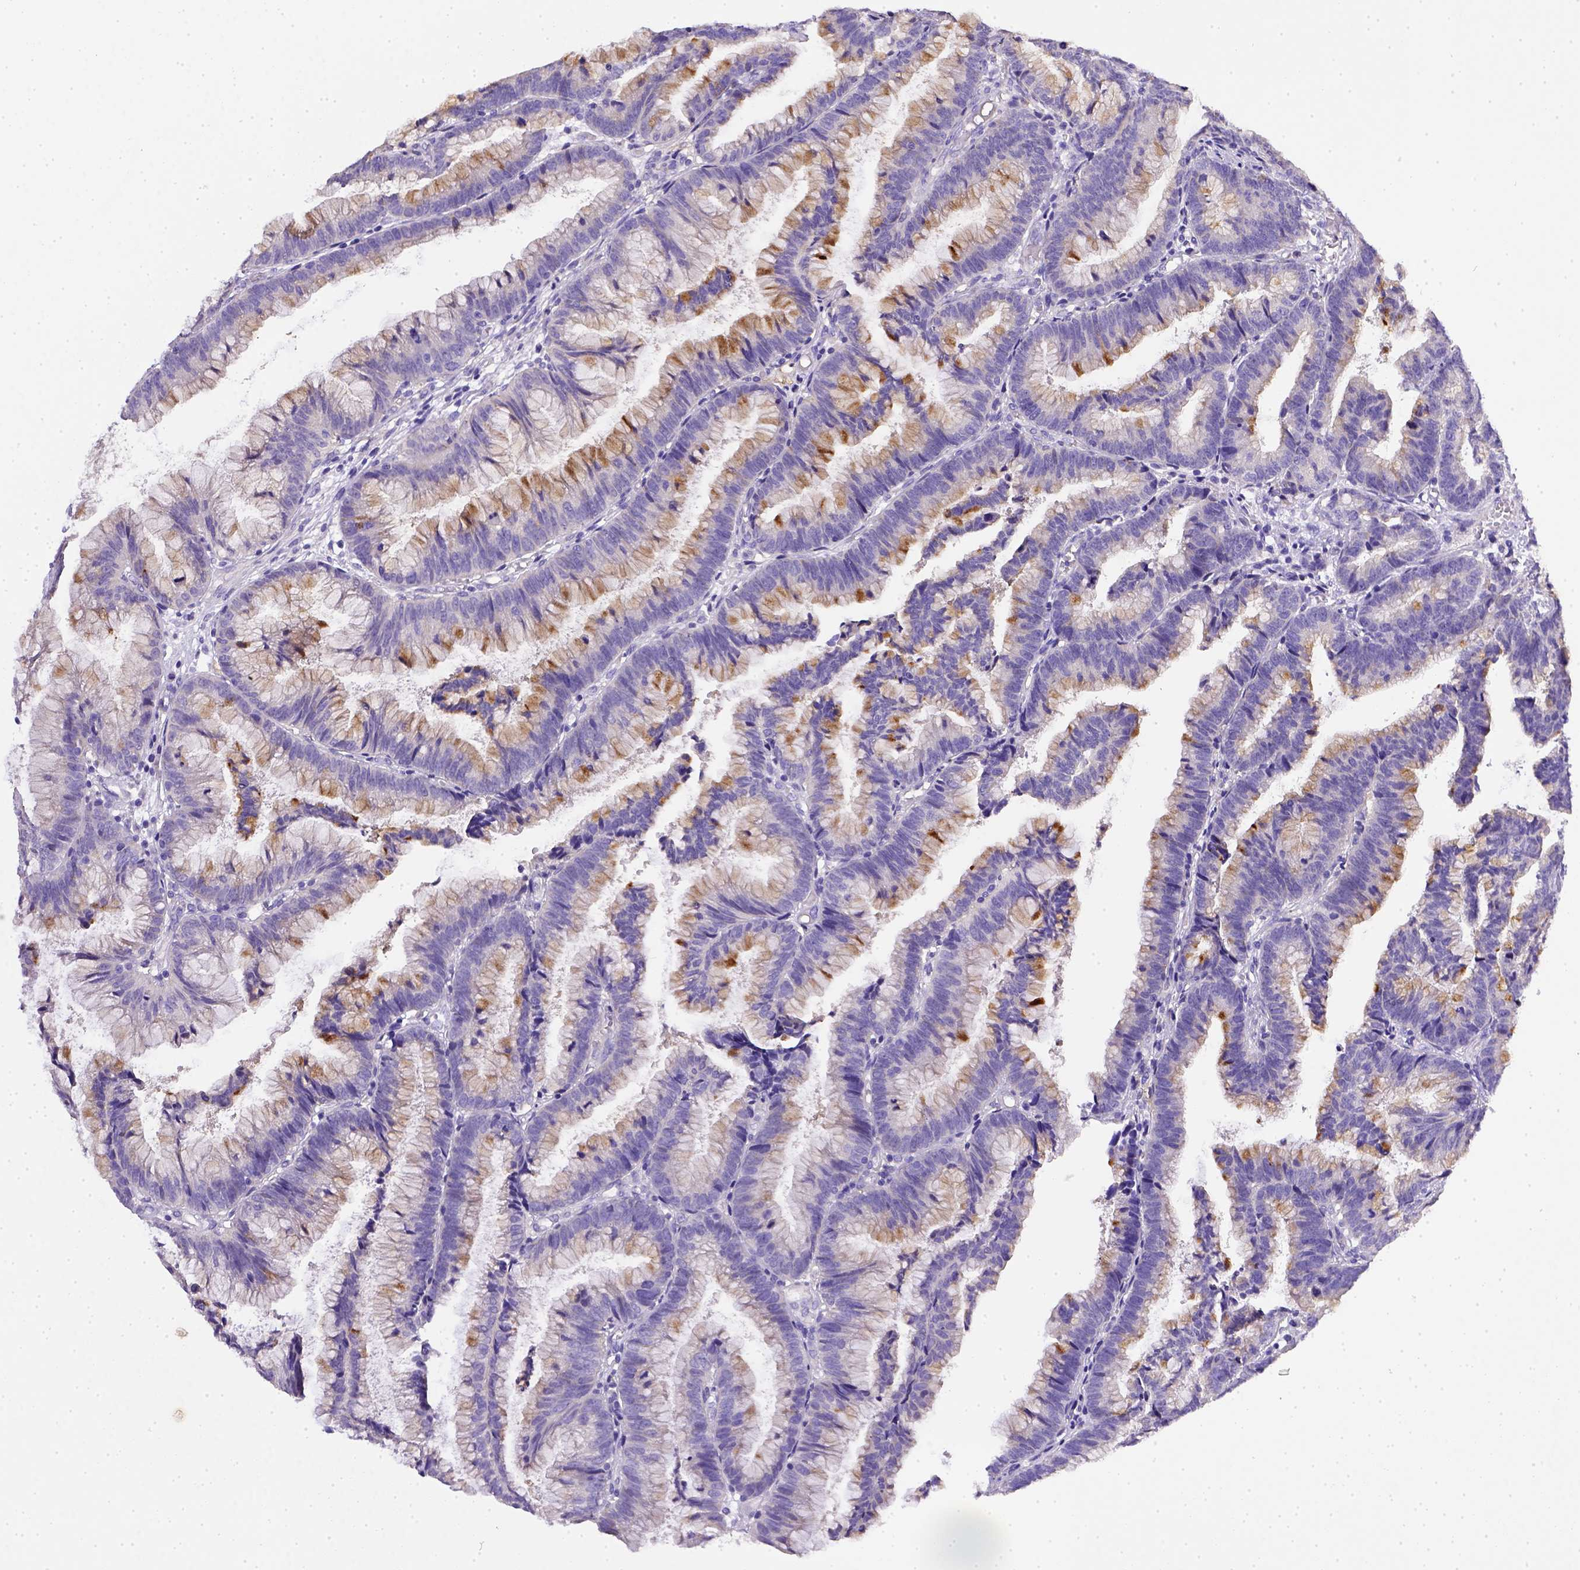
{"staining": {"intensity": "moderate", "quantity": "25%-75%", "location": "cytoplasmic/membranous"}, "tissue": "colorectal cancer", "cell_type": "Tumor cells", "image_type": "cancer", "snomed": [{"axis": "morphology", "description": "Adenocarcinoma, NOS"}, {"axis": "topography", "description": "Colon"}], "caption": "IHC micrograph of neoplastic tissue: human adenocarcinoma (colorectal) stained using immunohistochemistry reveals medium levels of moderate protein expression localized specifically in the cytoplasmic/membranous of tumor cells, appearing as a cytoplasmic/membranous brown color.", "gene": "CD40", "patient": {"sex": "female", "age": 78}}